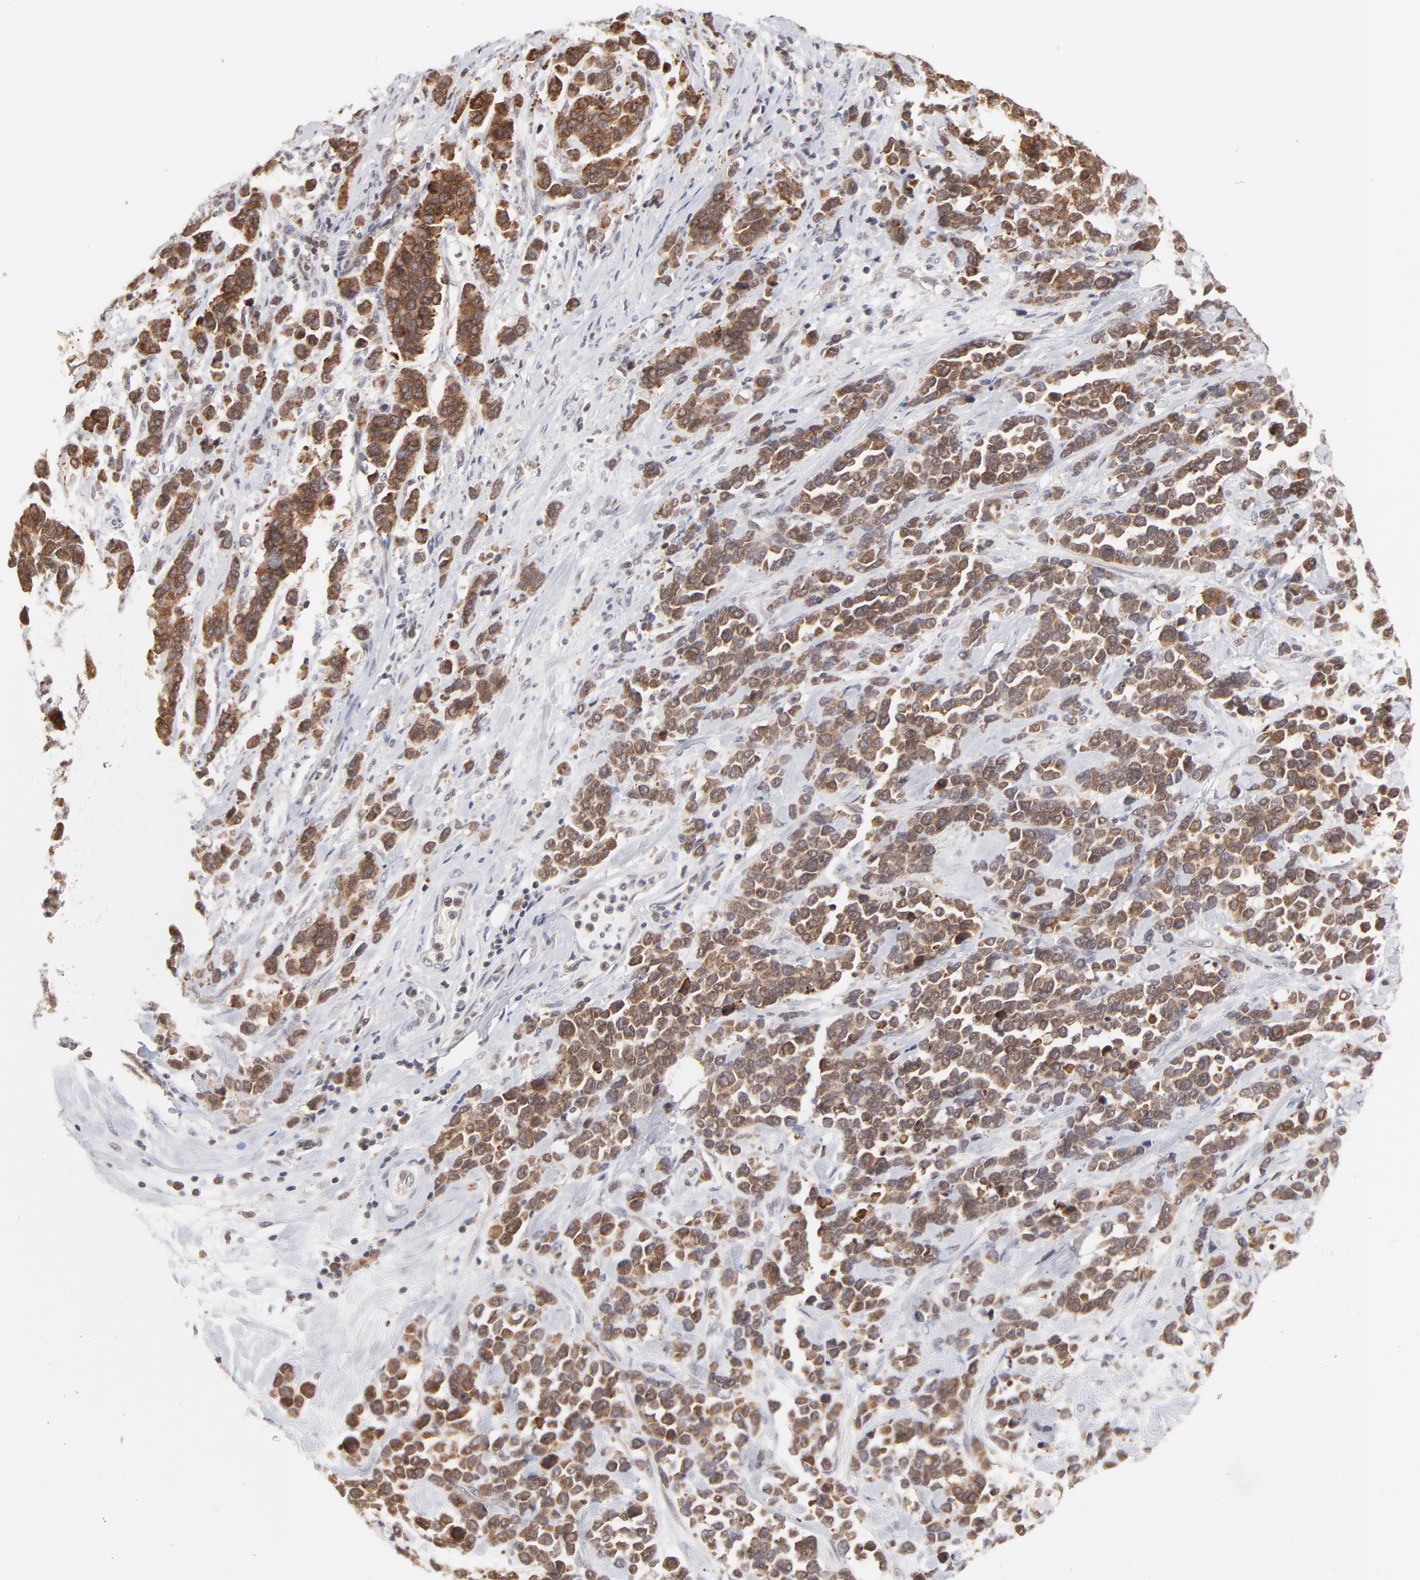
{"staining": {"intensity": "moderate", "quantity": ">75%", "location": "cytoplasmic/membranous"}, "tissue": "stomach cancer", "cell_type": "Tumor cells", "image_type": "cancer", "snomed": [{"axis": "morphology", "description": "Adenocarcinoma, NOS"}, {"axis": "topography", "description": "Stomach, upper"}], "caption": "Tumor cells display moderate cytoplasmic/membranous expression in about >75% of cells in stomach cancer.", "gene": "ARIH1", "patient": {"sex": "male", "age": 71}}